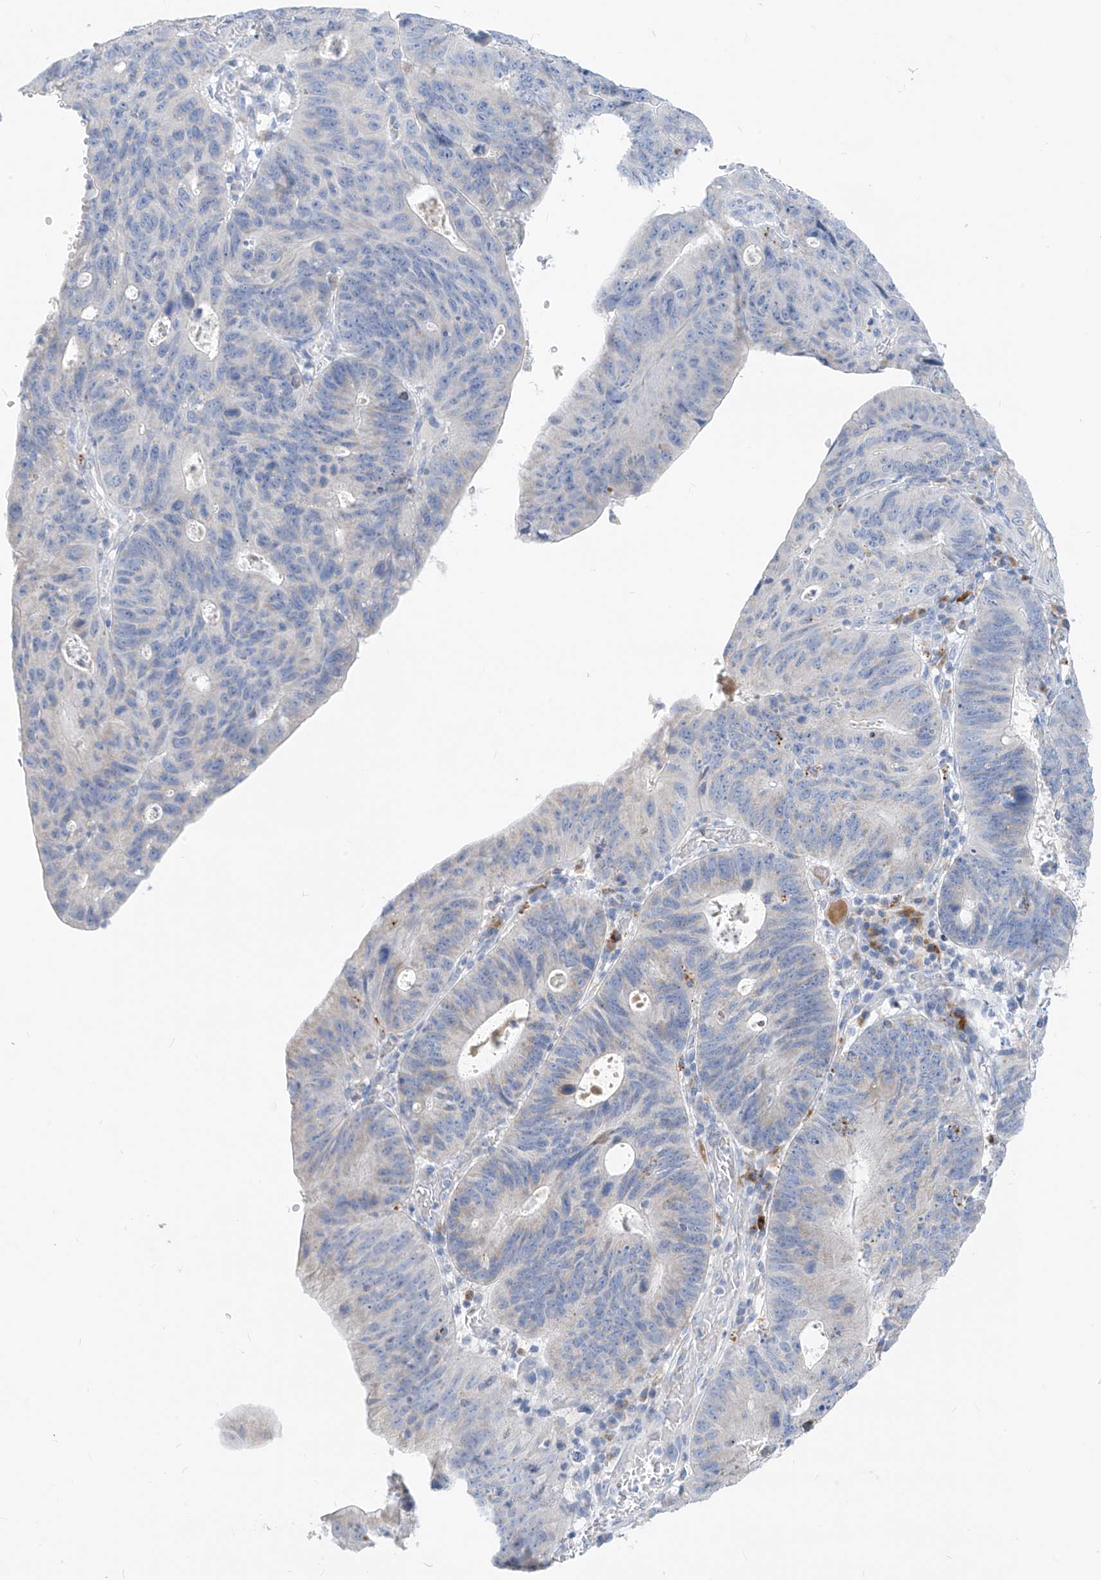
{"staining": {"intensity": "negative", "quantity": "none", "location": "none"}, "tissue": "stomach cancer", "cell_type": "Tumor cells", "image_type": "cancer", "snomed": [{"axis": "morphology", "description": "Adenocarcinoma, NOS"}, {"axis": "topography", "description": "Stomach"}], "caption": "Protein analysis of stomach cancer reveals no significant positivity in tumor cells.", "gene": "ZNF404", "patient": {"sex": "male", "age": 59}}